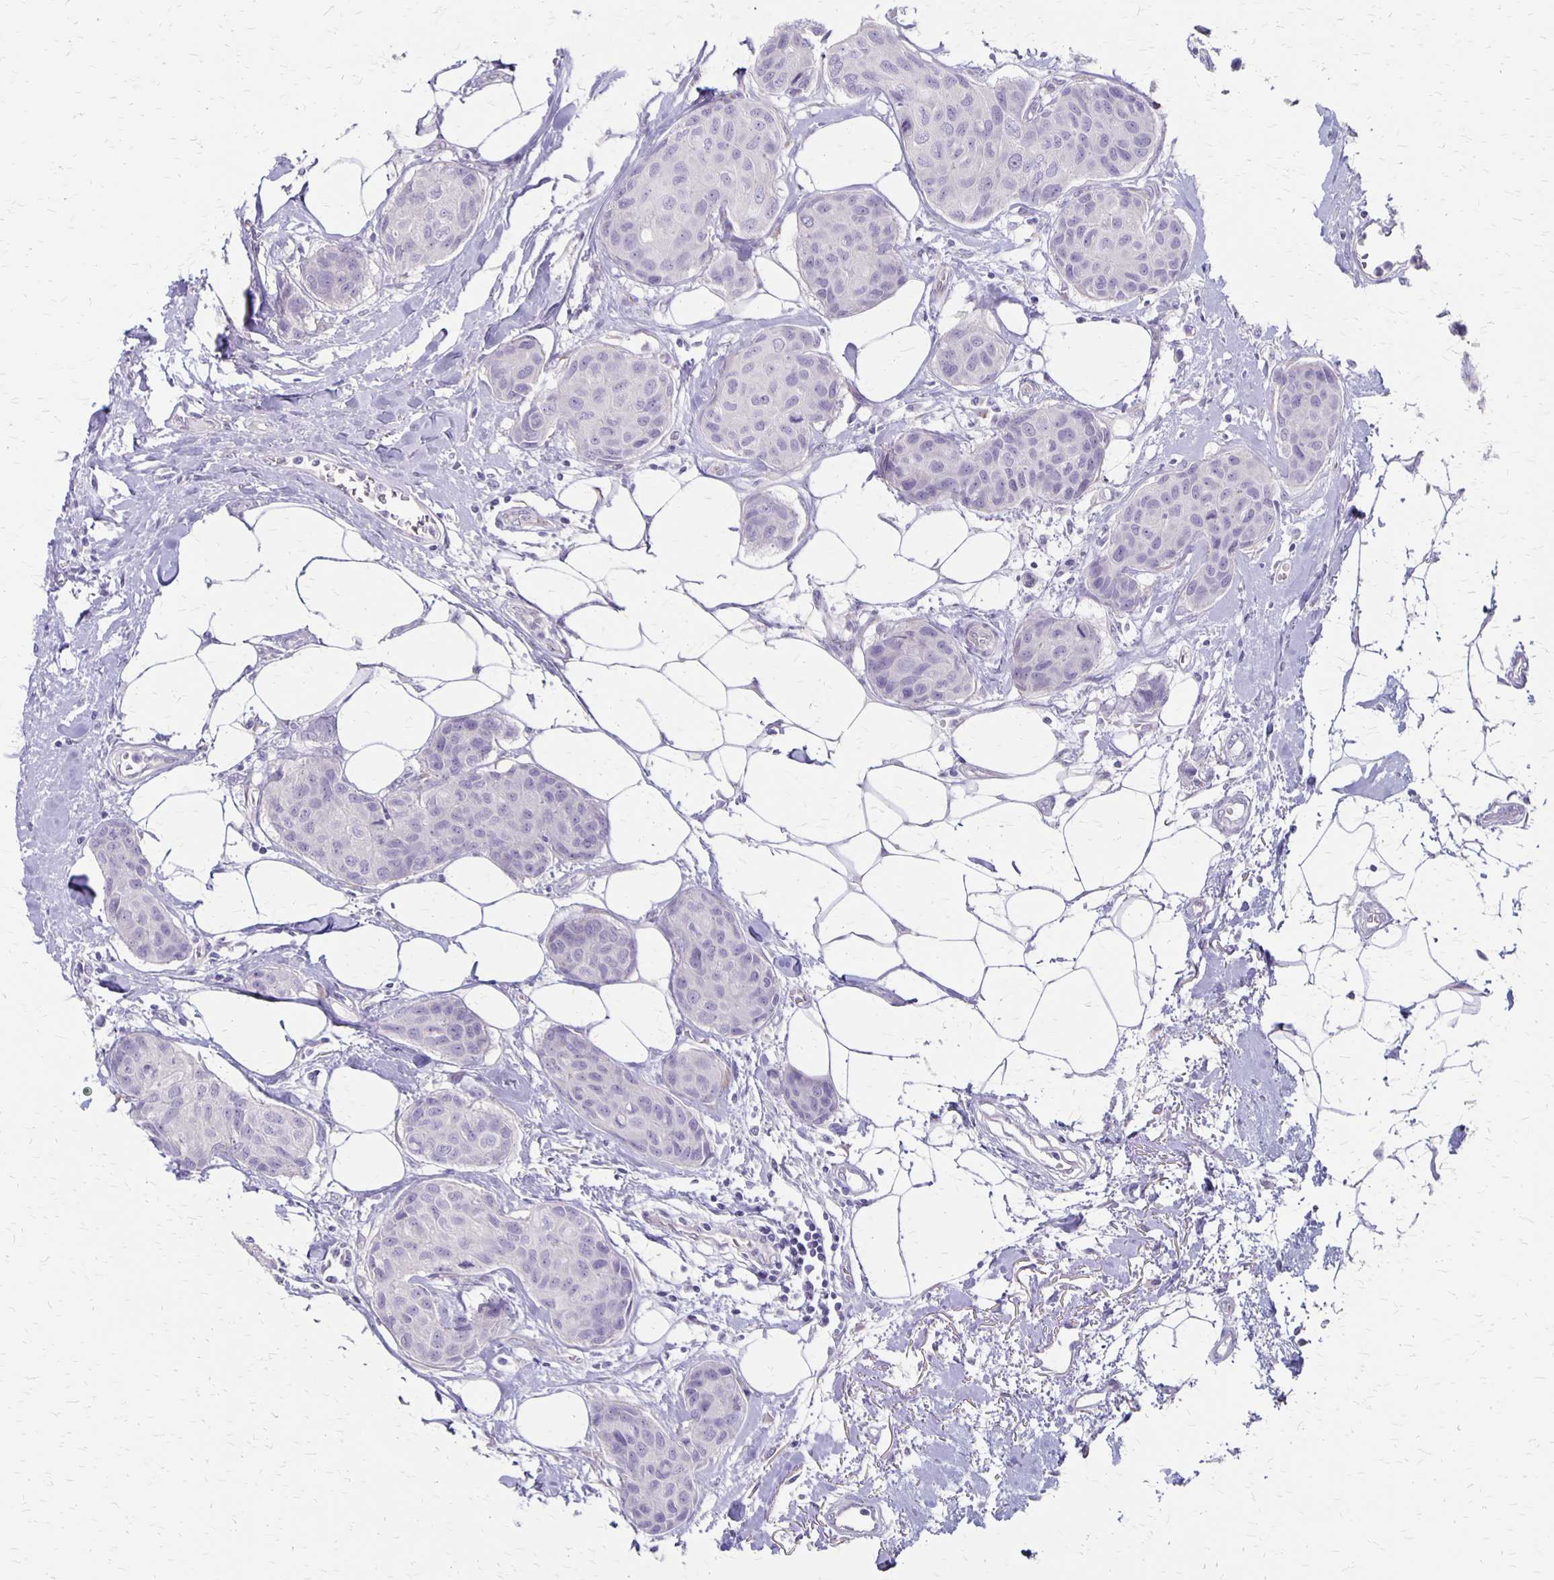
{"staining": {"intensity": "negative", "quantity": "none", "location": "none"}, "tissue": "breast cancer", "cell_type": "Tumor cells", "image_type": "cancer", "snomed": [{"axis": "morphology", "description": "Duct carcinoma"}, {"axis": "topography", "description": "Breast"}], "caption": "Histopathology image shows no protein staining in tumor cells of breast cancer tissue.", "gene": "HOMER1", "patient": {"sex": "female", "age": 80}}